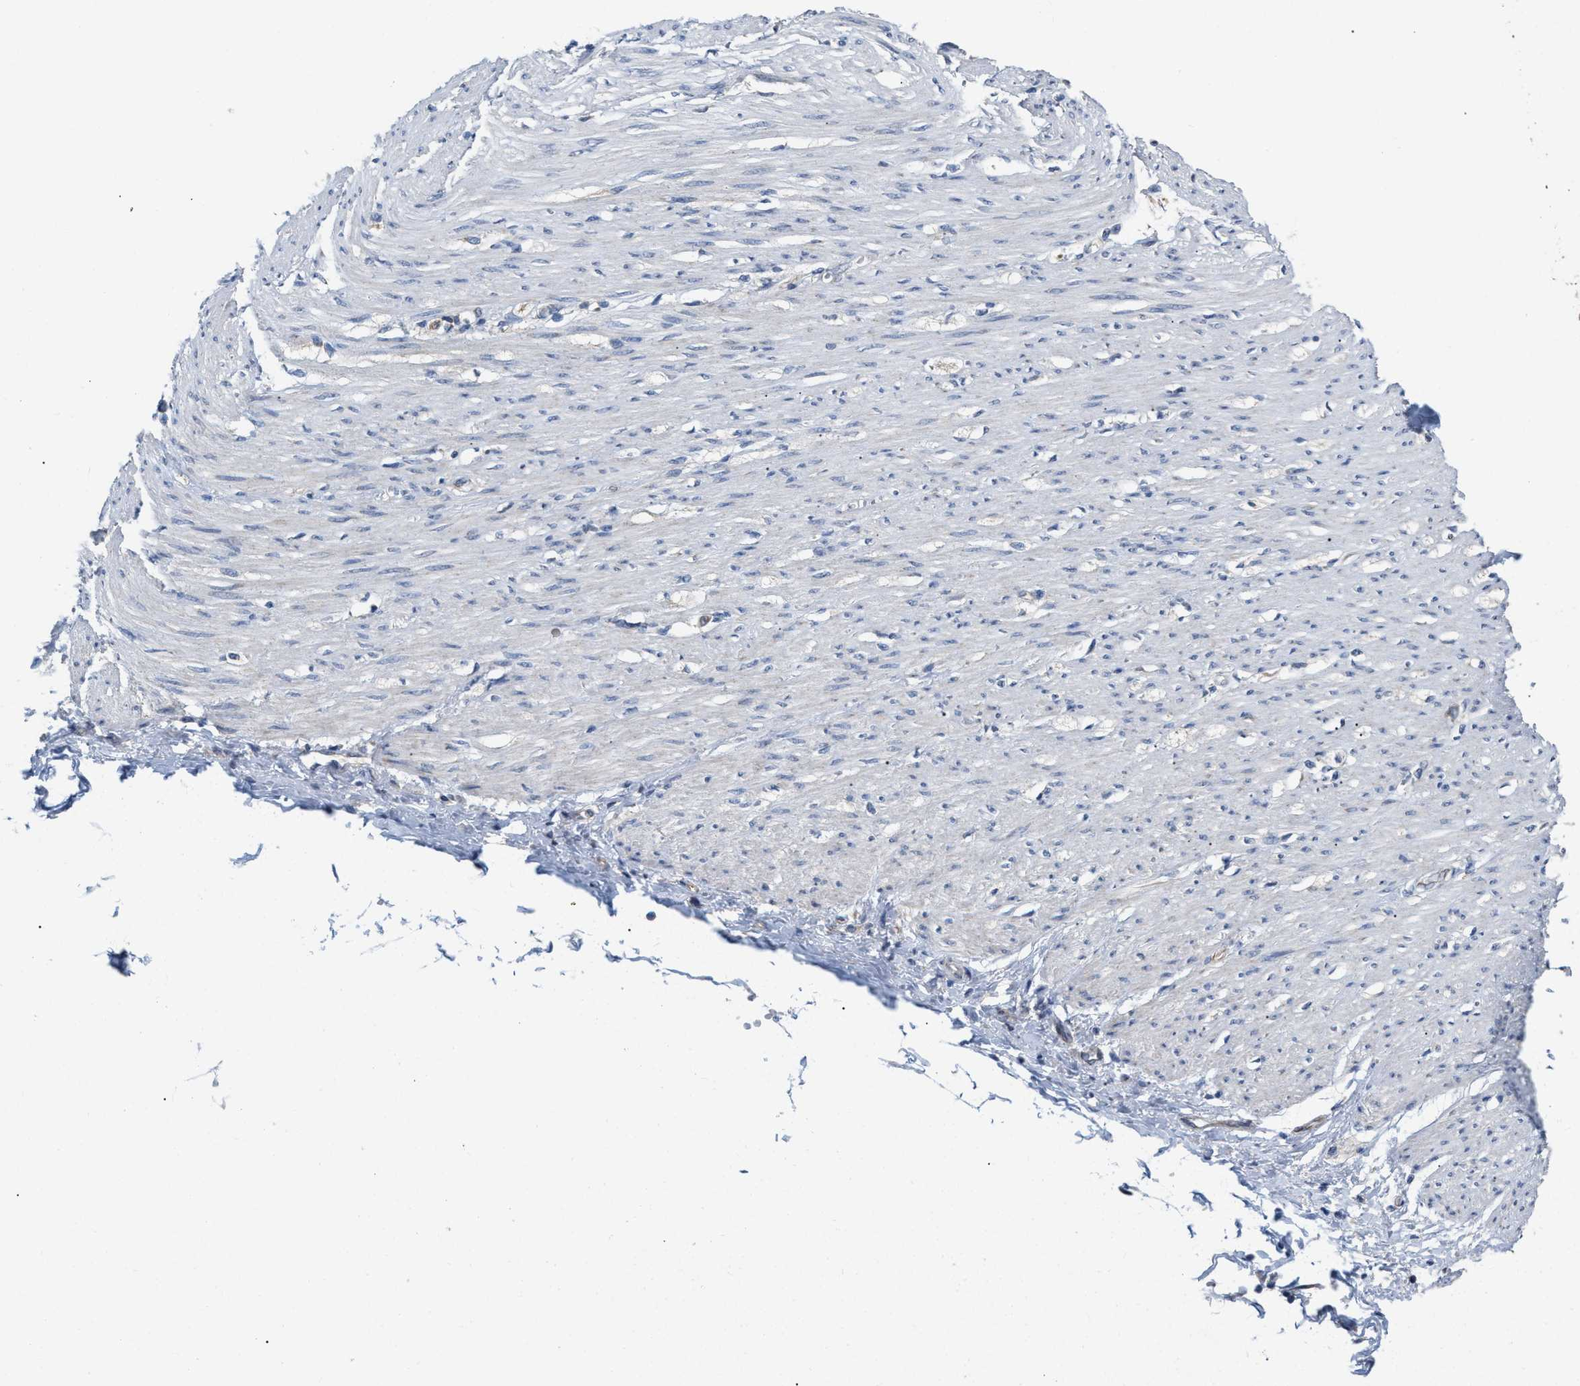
{"staining": {"intensity": "negative", "quantity": "none", "location": "none"}, "tissue": "adipose tissue", "cell_type": "Adipocytes", "image_type": "normal", "snomed": [{"axis": "morphology", "description": "Normal tissue, NOS"}, {"axis": "morphology", "description": "Adenocarcinoma, NOS"}, {"axis": "topography", "description": "Colon"}, {"axis": "topography", "description": "Peripheral nerve tissue"}], "caption": "Image shows no protein staining in adipocytes of benign adipose tissue. (DAB (3,3'-diaminobenzidine) immunohistochemistry visualized using brightfield microscopy, high magnification).", "gene": "DHX58", "patient": {"sex": "male", "age": 14}}